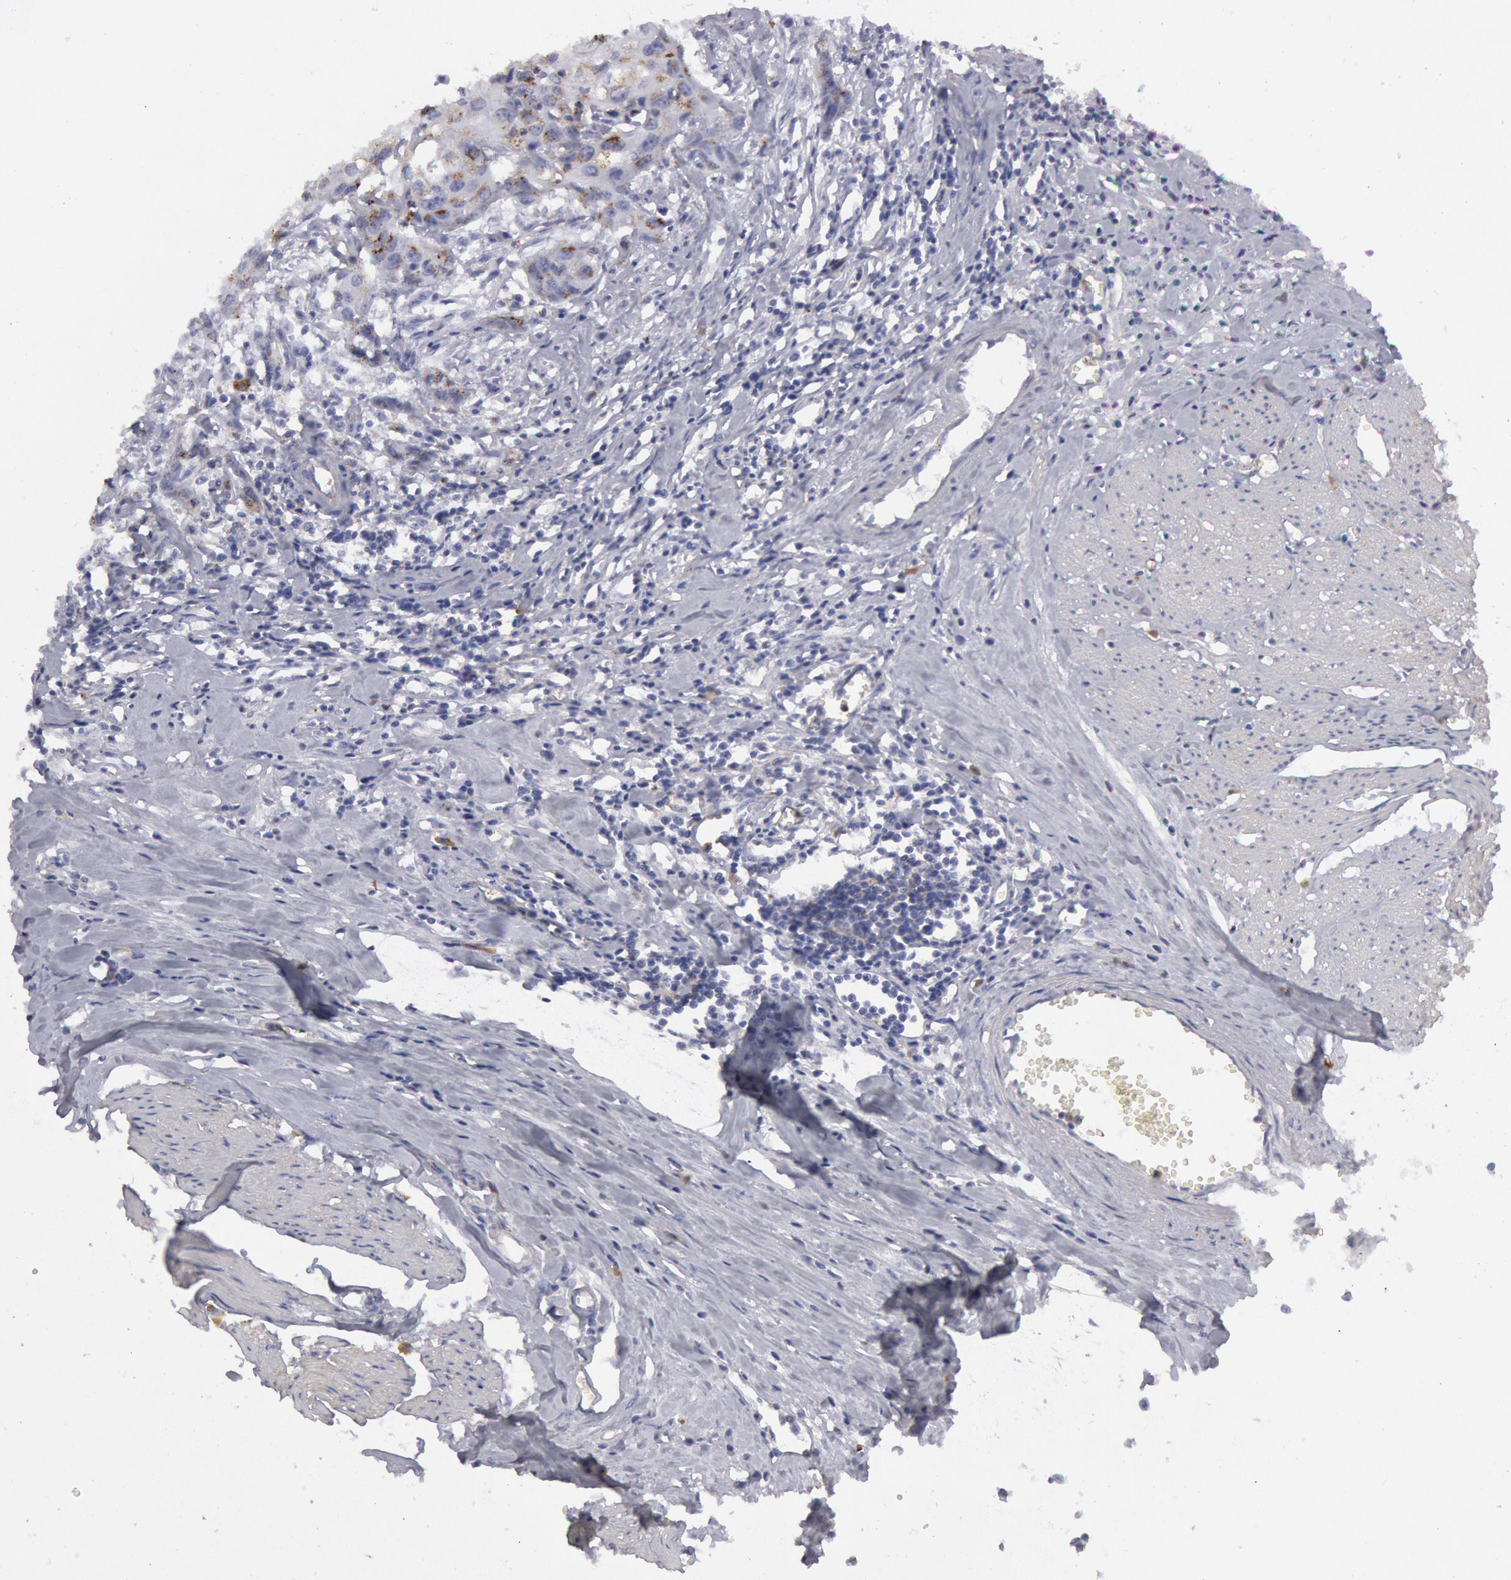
{"staining": {"intensity": "negative", "quantity": "none", "location": "none"}, "tissue": "urothelial cancer", "cell_type": "Tumor cells", "image_type": "cancer", "snomed": [{"axis": "morphology", "description": "Urothelial carcinoma, High grade"}, {"axis": "topography", "description": "Urinary bladder"}], "caption": "The histopathology image displays no staining of tumor cells in urothelial cancer.", "gene": "FLOT1", "patient": {"sex": "male", "age": 54}}